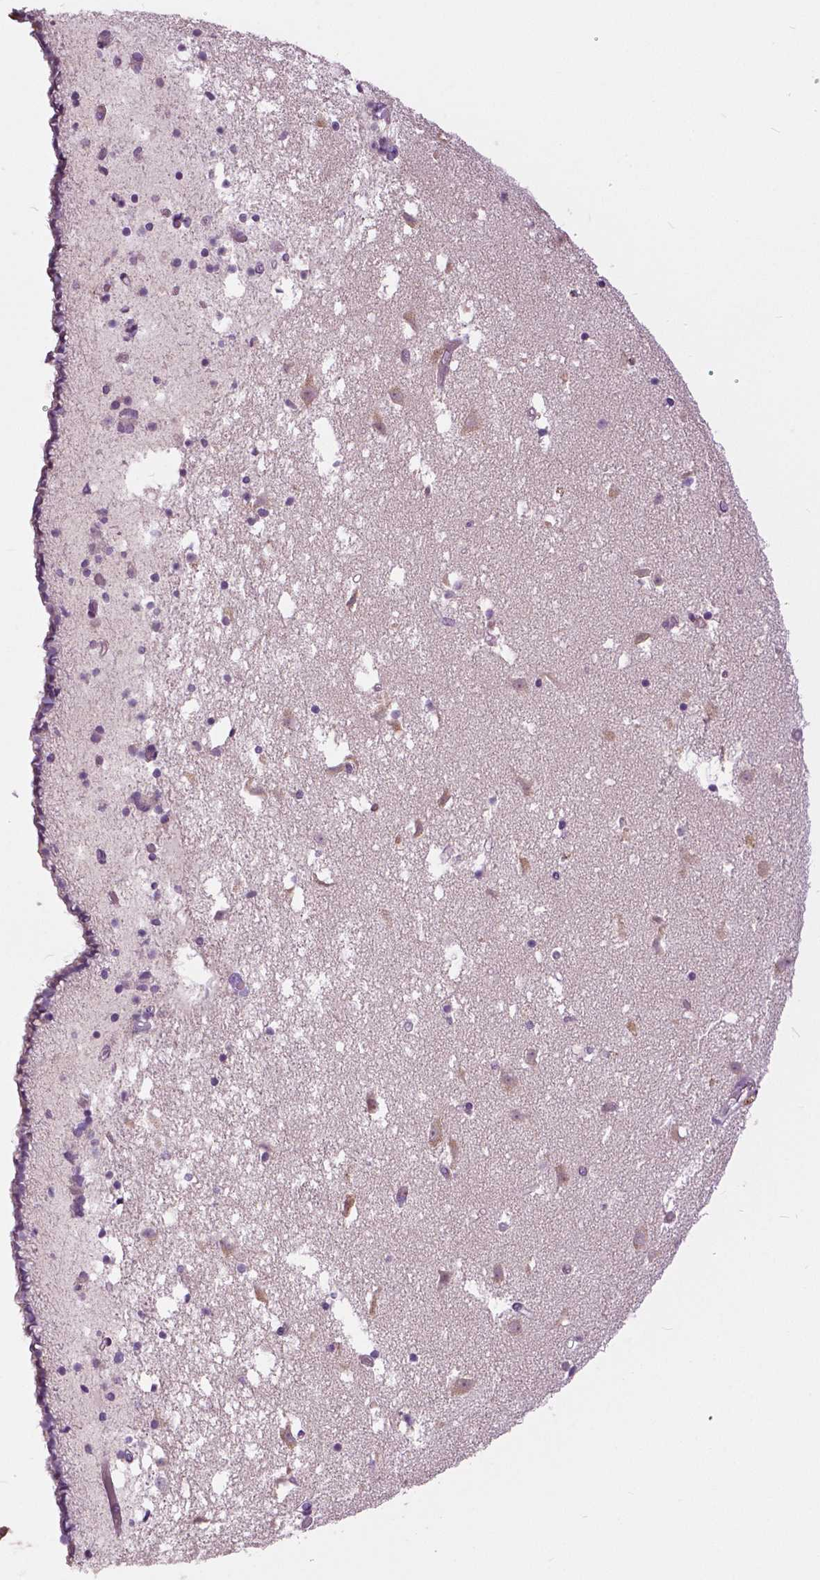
{"staining": {"intensity": "negative", "quantity": "none", "location": "none"}, "tissue": "caudate", "cell_type": "Glial cells", "image_type": "normal", "snomed": [{"axis": "morphology", "description": "Normal tissue, NOS"}, {"axis": "topography", "description": "Lateral ventricle wall"}], "caption": "Glial cells are negative for brown protein staining in benign caudate. The staining was performed using DAB to visualize the protein expression in brown, while the nuclei were stained in blue with hematoxylin (Magnification: 20x).", "gene": "SERPINI1", "patient": {"sex": "female", "age": 42}}